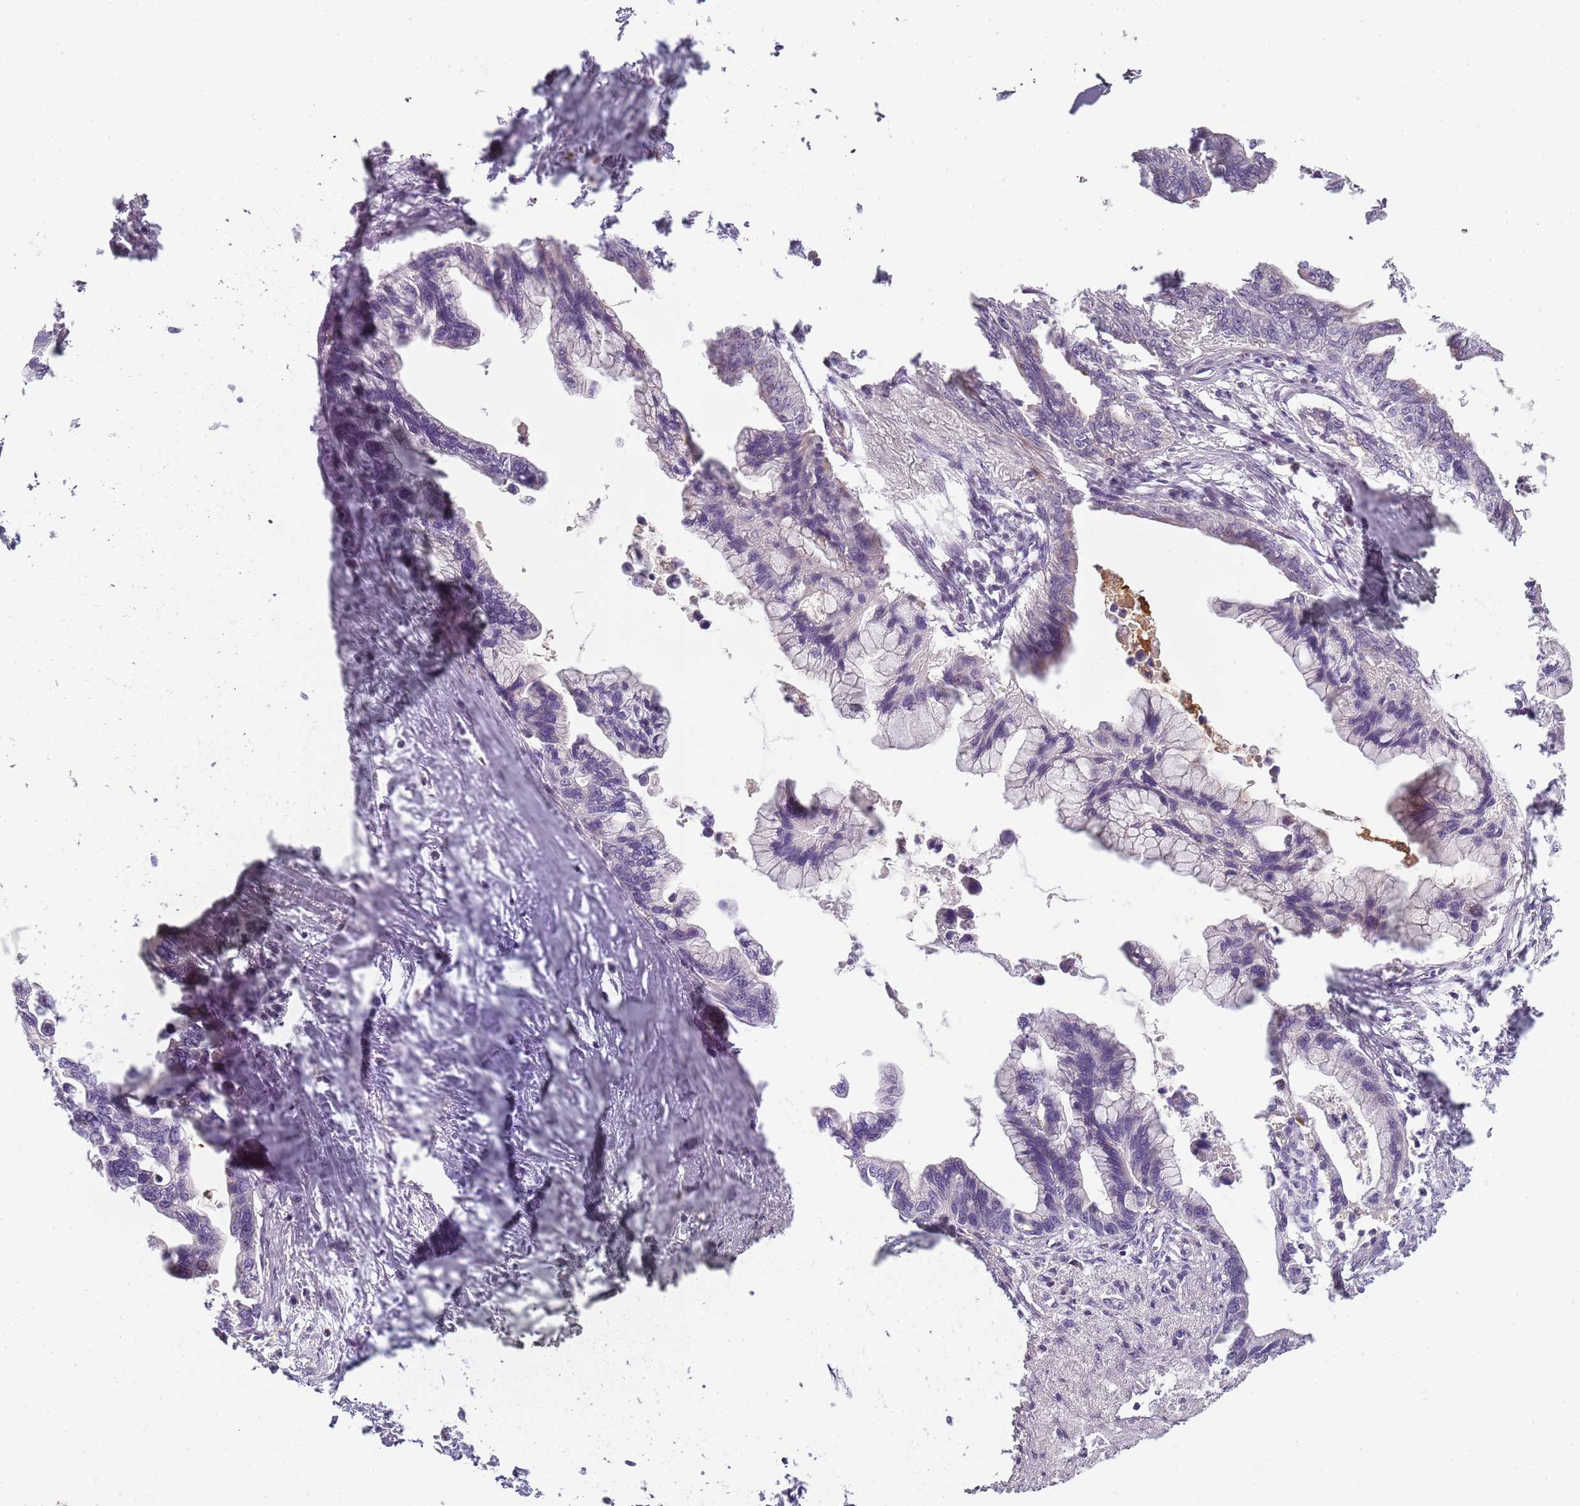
{"staining": {"intensity": "negative", "quantity": "none", "location": "none"}, "tissue": "pancreatic cancer", "cell_type": "Tumor cells", "image_type": "cancer", "snomed": [{"axis": "morphology", "description": "Adenocarcinoma, NOS"}, {"axis": "topography", "description": "Pancreas"}], "caption": "Immunohistochemical staining of human pancreatic adenocarcinoma exhibits no significant staining in tumor cells.", "gene": "CC2D2B", "patient": {"sex": "female", "age": 83}}